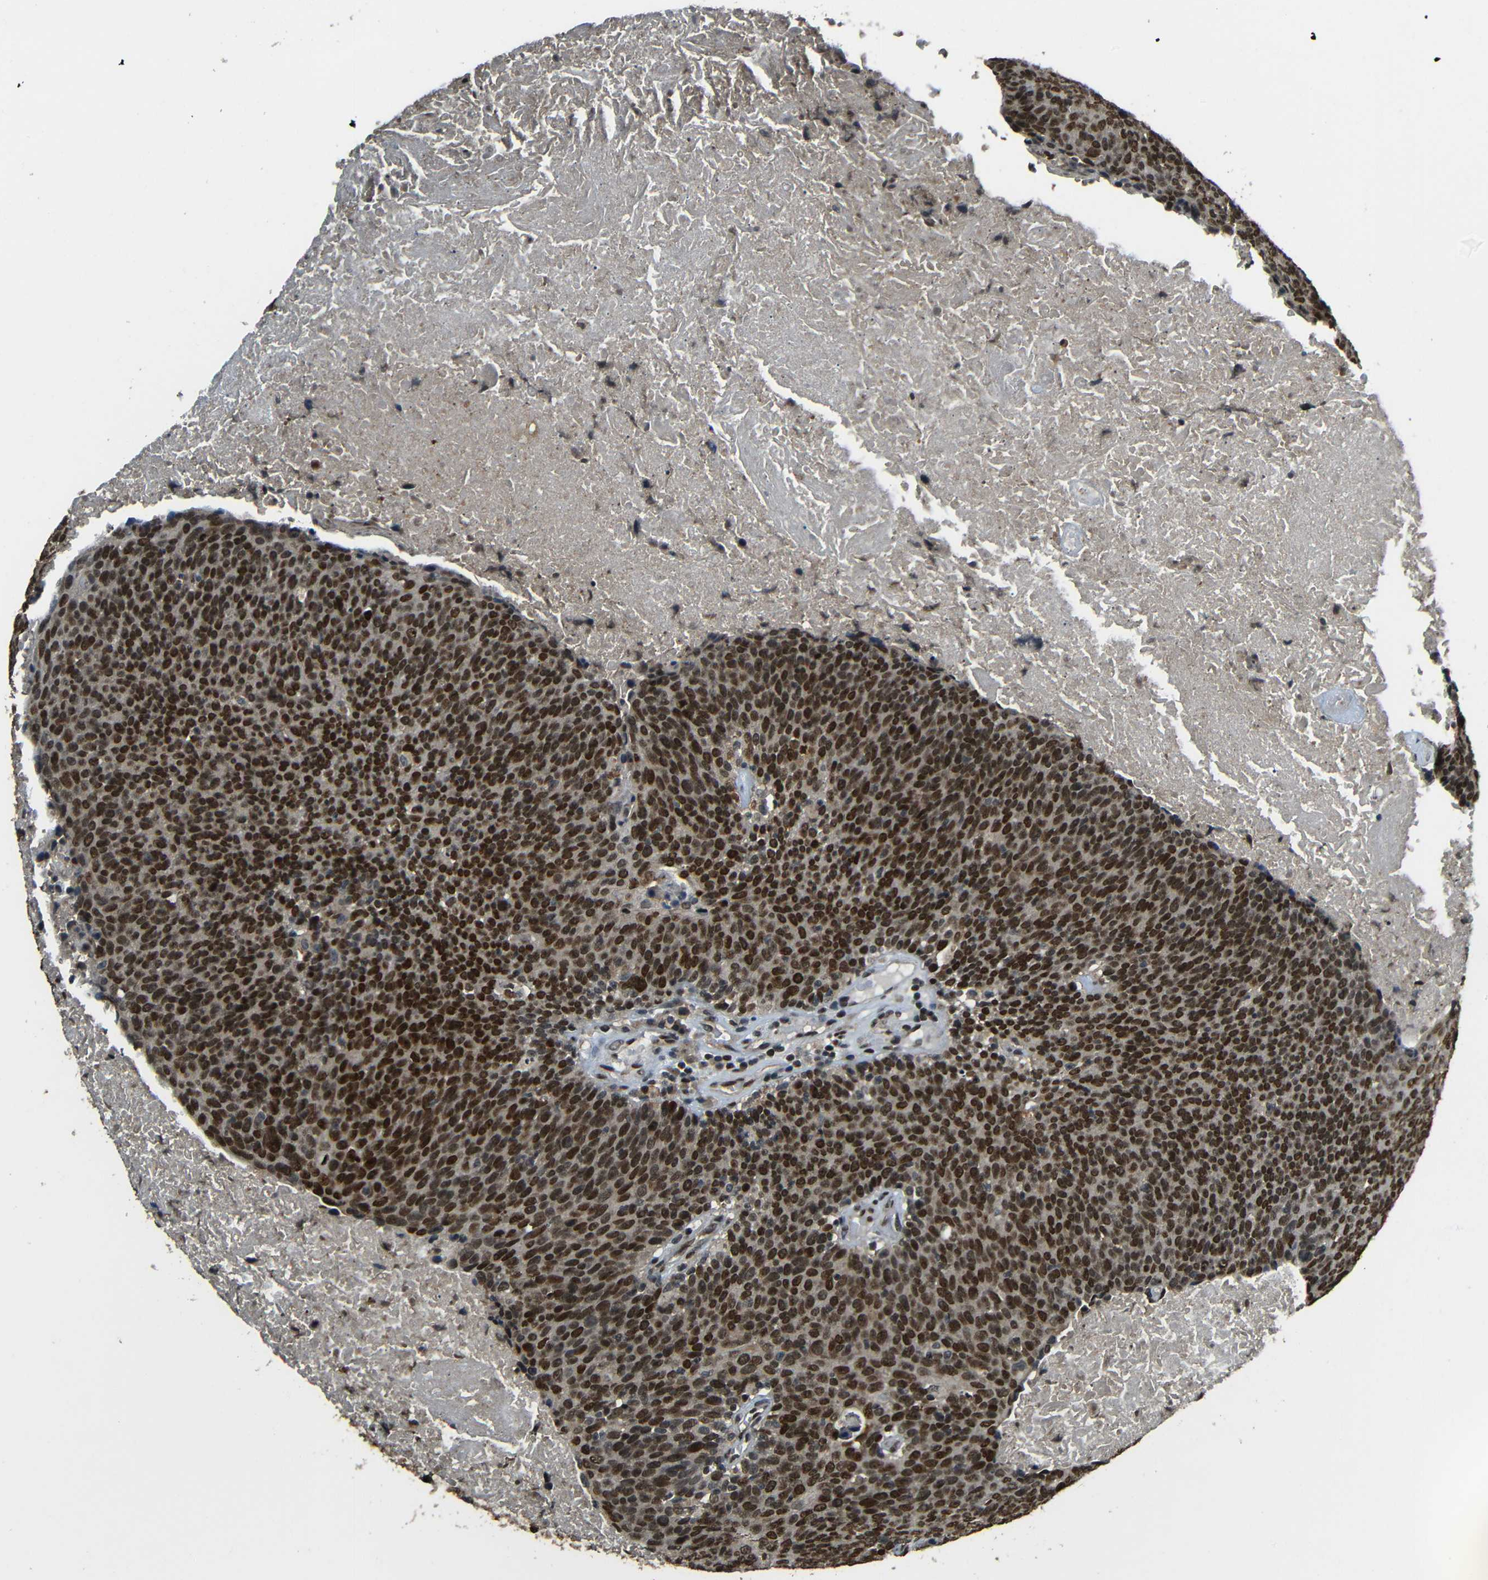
{"staining": {"intensity": "strong", "quantity": ">75%", "location": "nuclear"}, "tissue": "head and neck cancer", "cell_type": "Tumor cells", "image_type": "cancer", "snomed": [{"axis": "morphology", "description": "Squamous cell carcinoma, NOS"}, {"axis": "morphology", "description": "Squamous cell carcinoma, metastatic, NOS"}, {"axis": "topography", "description": "Lymph node"}, {"axis": "topography", "description": "Head-Neck"}], "caption": "A brown stain labels strong nuclear staining of a protein in human head and neck metastatic squamous cell carcinoma tumor cells. (Brightfield microscopy of DAB IHC at high magnification).", "gene": "PSIP1", "patient": {"sex": "male", "age": 62}}